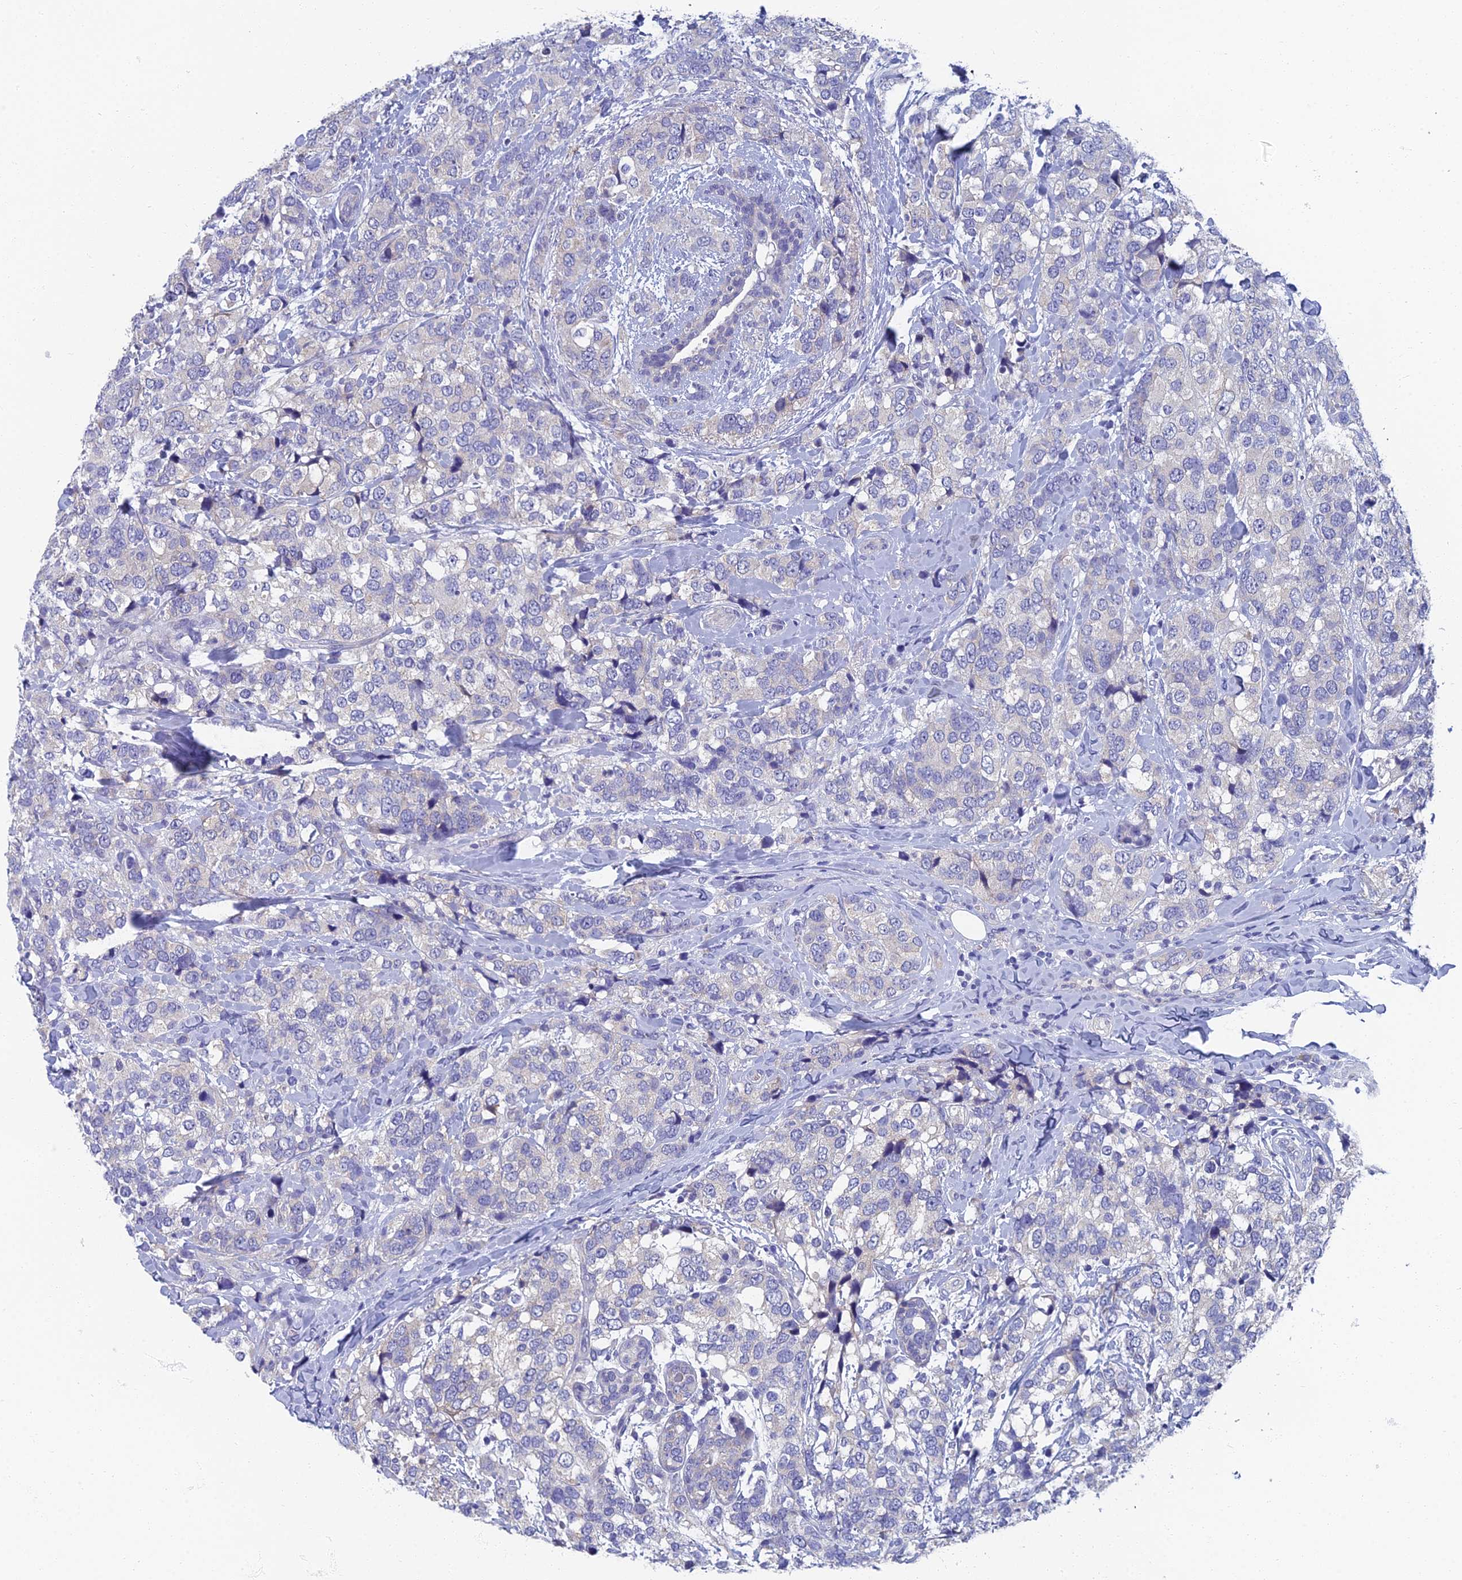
{"staining": {"intensity": "negative", "quantity": "none", "location": "none"}, "tissue": "breast cancer", "cell_type": "Tumor cells", "image_type": "cancer", "snomed": [{"axis": "morphology", "description": "Lobular carcinoma"}, {"axis": "topography", "description": "Breast"}], "caption": "Breast lobular carcinoma was stained to show a protein in brown. There is no significant positivity in tumor cells. (Brightfield microscopy of DAB (3,3'-diaminobenzidine) immunohistochemistry at high magnification).", "gene": "SPIN4", "patient": {"sex": "female", "age": 59}}